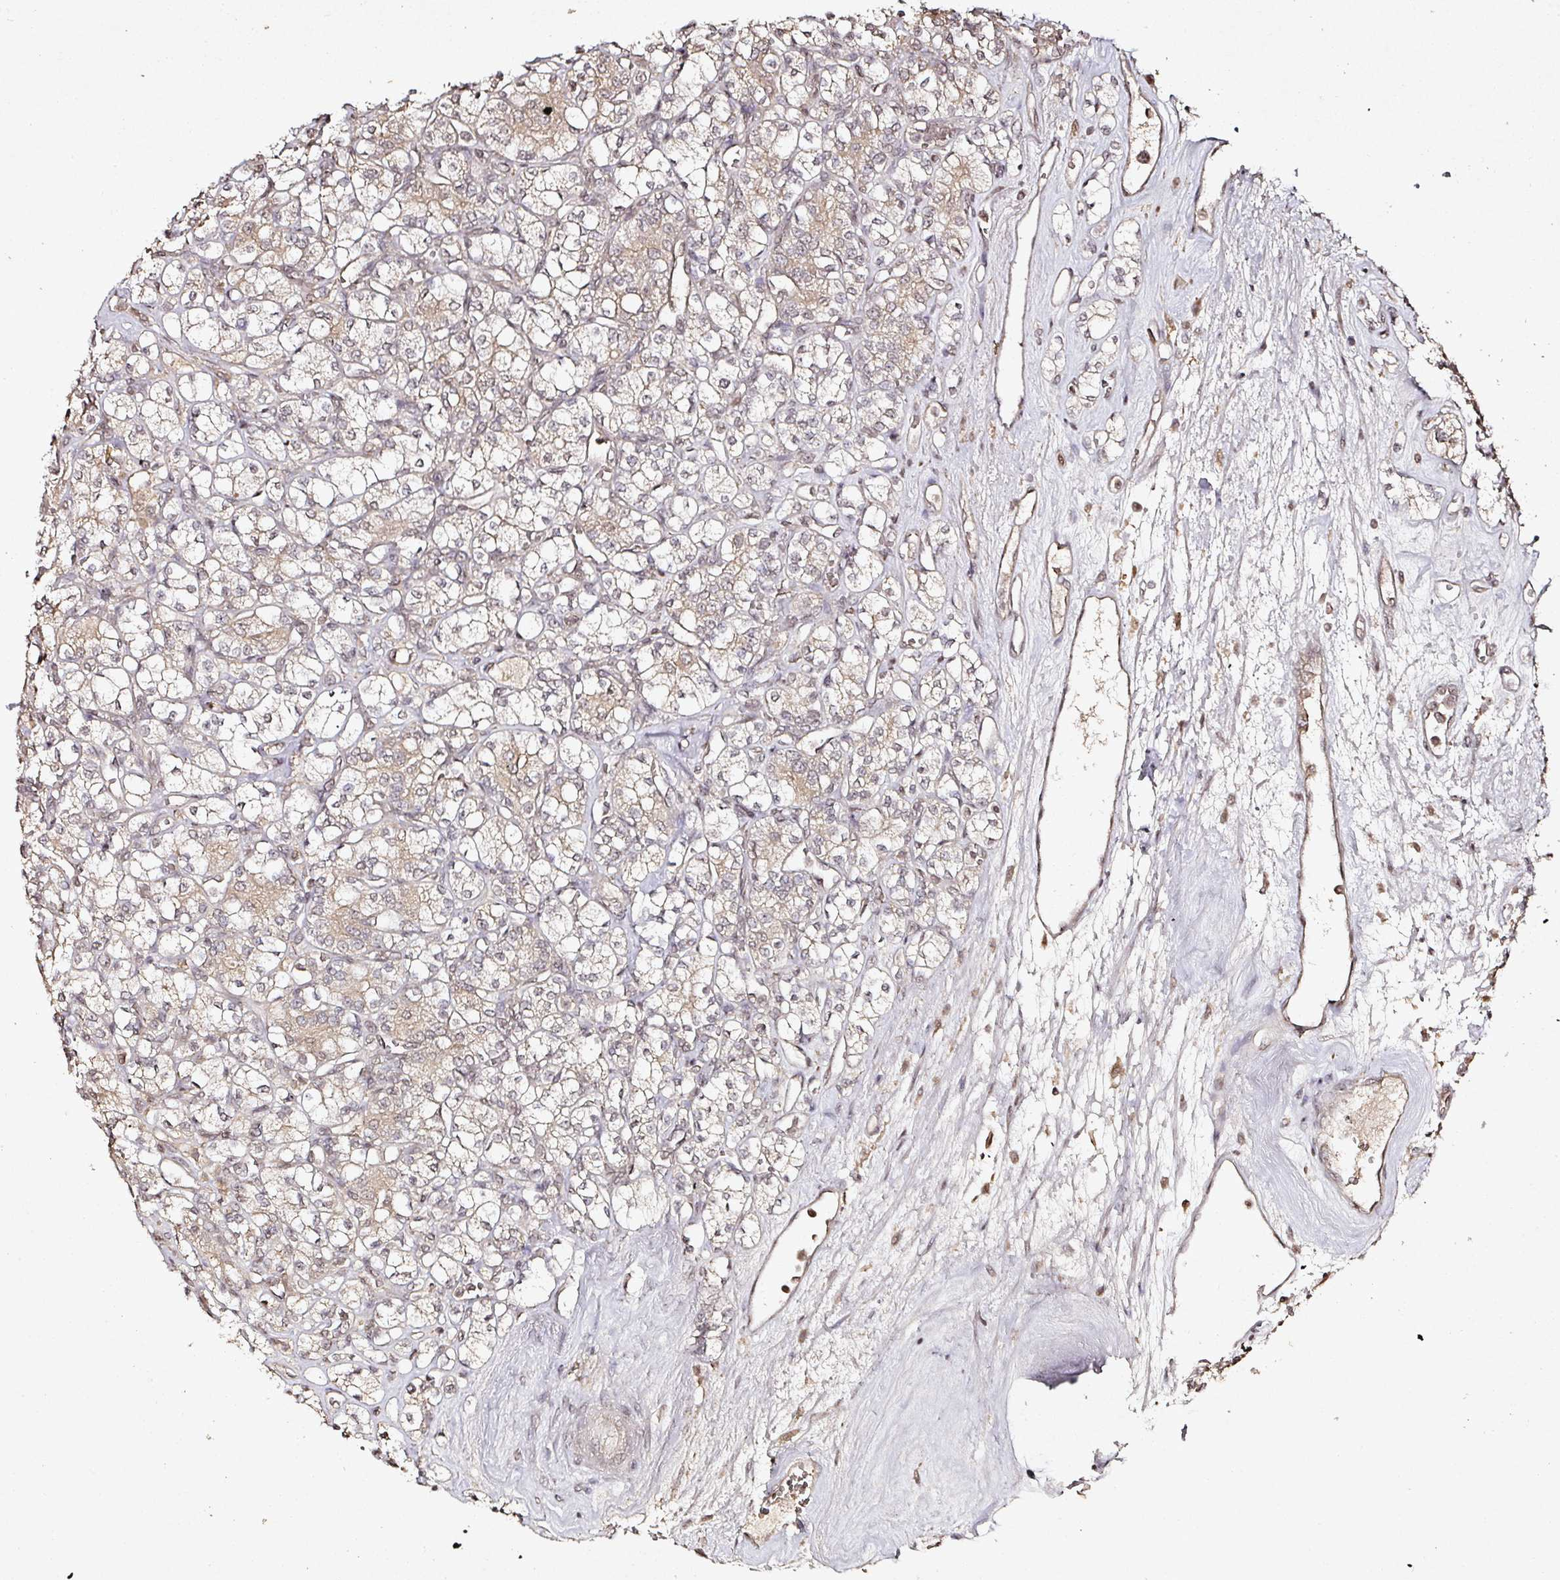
{"staining": {"intensity": "weak", "quantity": "25%-75%", "location": "cytoplasmic/membranous"}, "tissue": "renal cancer", "cell_type": "Tumor cells", "image_type": "cancer", "snomed": [{"axis": "morphology", "description": "Adenocarcinoma, NOS"}, {"axis": "topography", "description": "Kidney"}], "caption": "Protein staining of renal cancer tissue reveals weak cytoplasmic/membranous expression in approximately 25%-75% of tumor cells.", "gene": "CAPN5", "patient": {"sex": "male", "age": 77}}